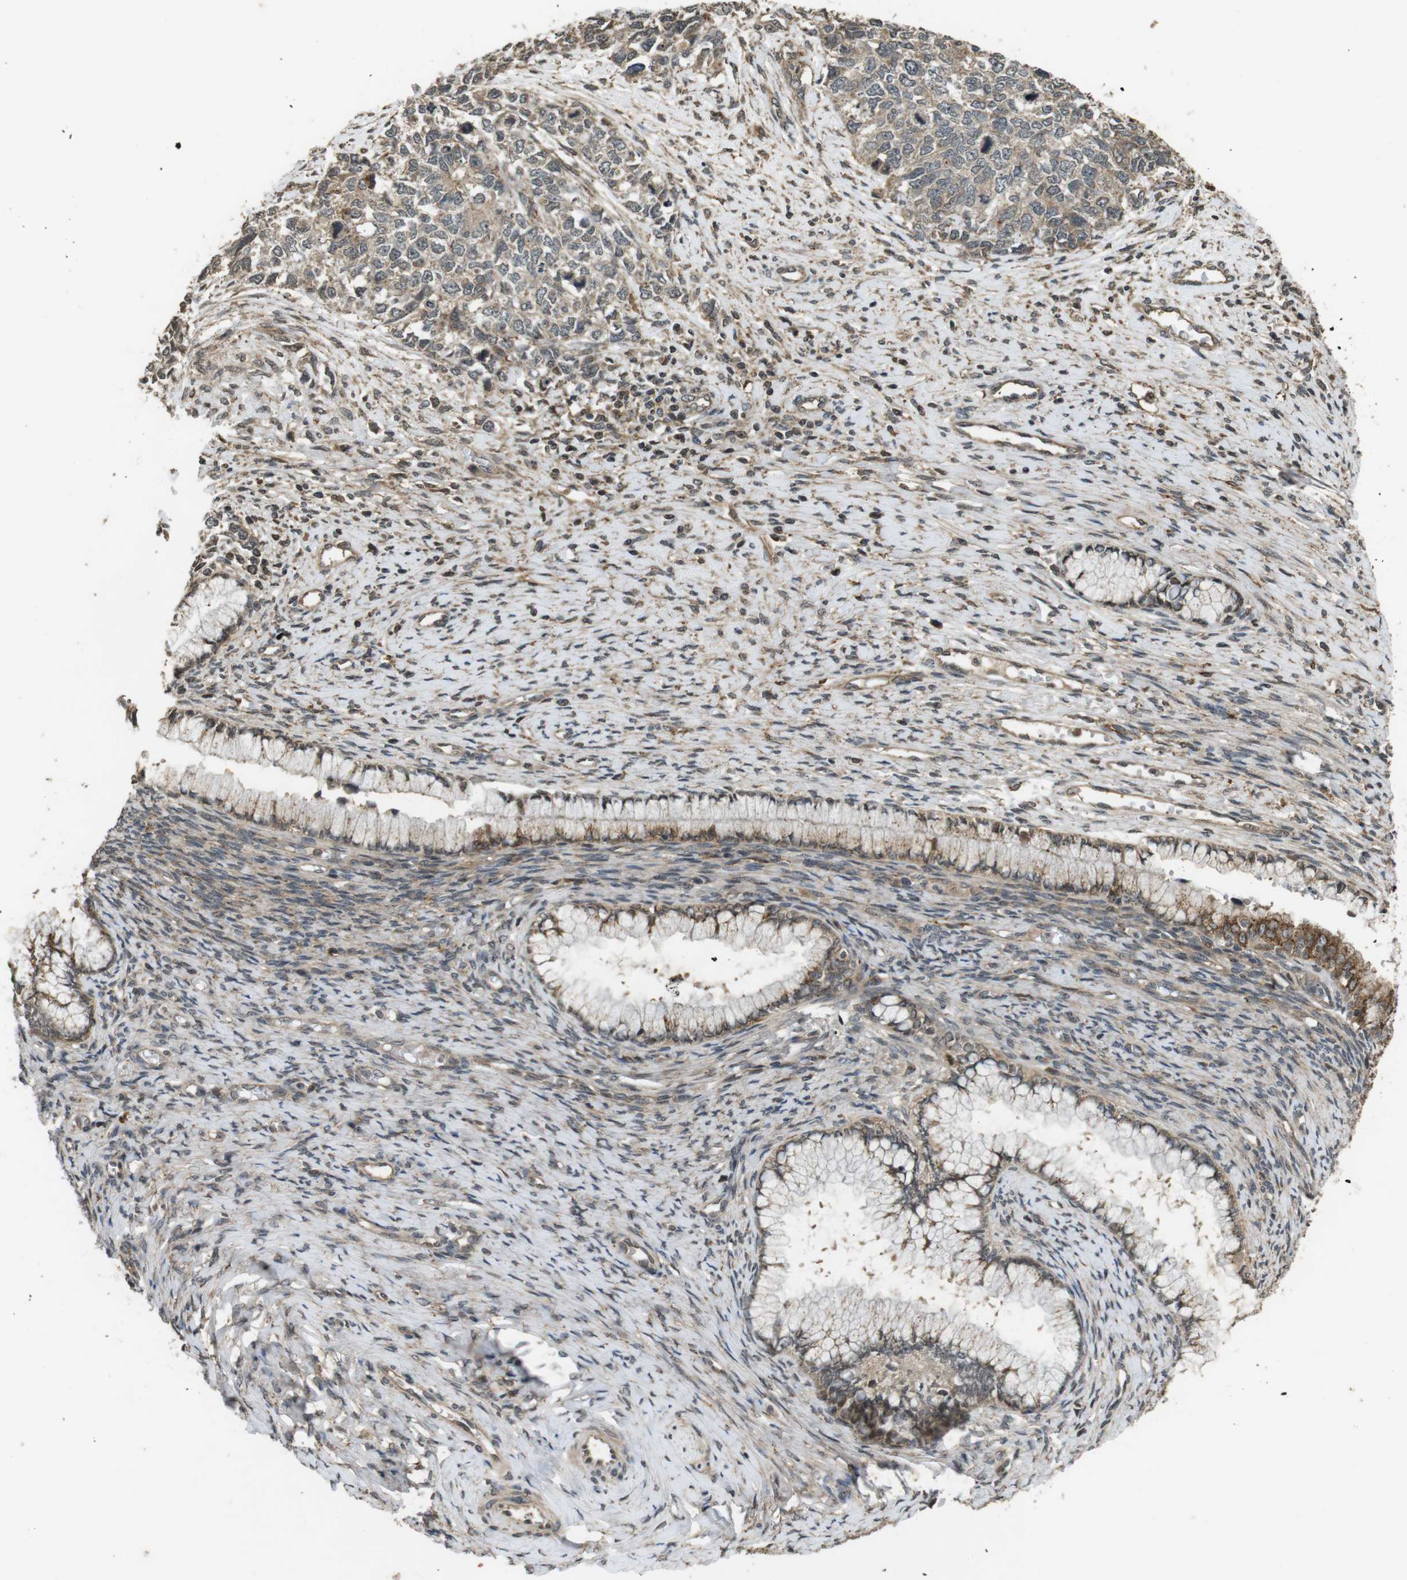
{"staining": {"intensity": "weak", "quantity": ">75%", "location": "cytoplasmic/membranous"}, "tissue": "cervical cancer", "cell_type": "Tumor cells", "image_type": "cancer", "snomed": [{"axis": "morphology", "description": "Squamous cell carcinoma, NOS"}, {"axis": "topography", "description": "Cervix"}], "caption": "Cervical cancer was stained to show a protein in brown. There is low levels of weak cytoplasmic/membranous staining in approximately >75% of tumor cells. (Stains: DAB (3,3'-diaminobenzidine) in brown, nuclei in blue, Microscopy: brightfield microscopy at high magnification).", "gene": "FZD10", "patient": {"sex": "female", "age": 63}}